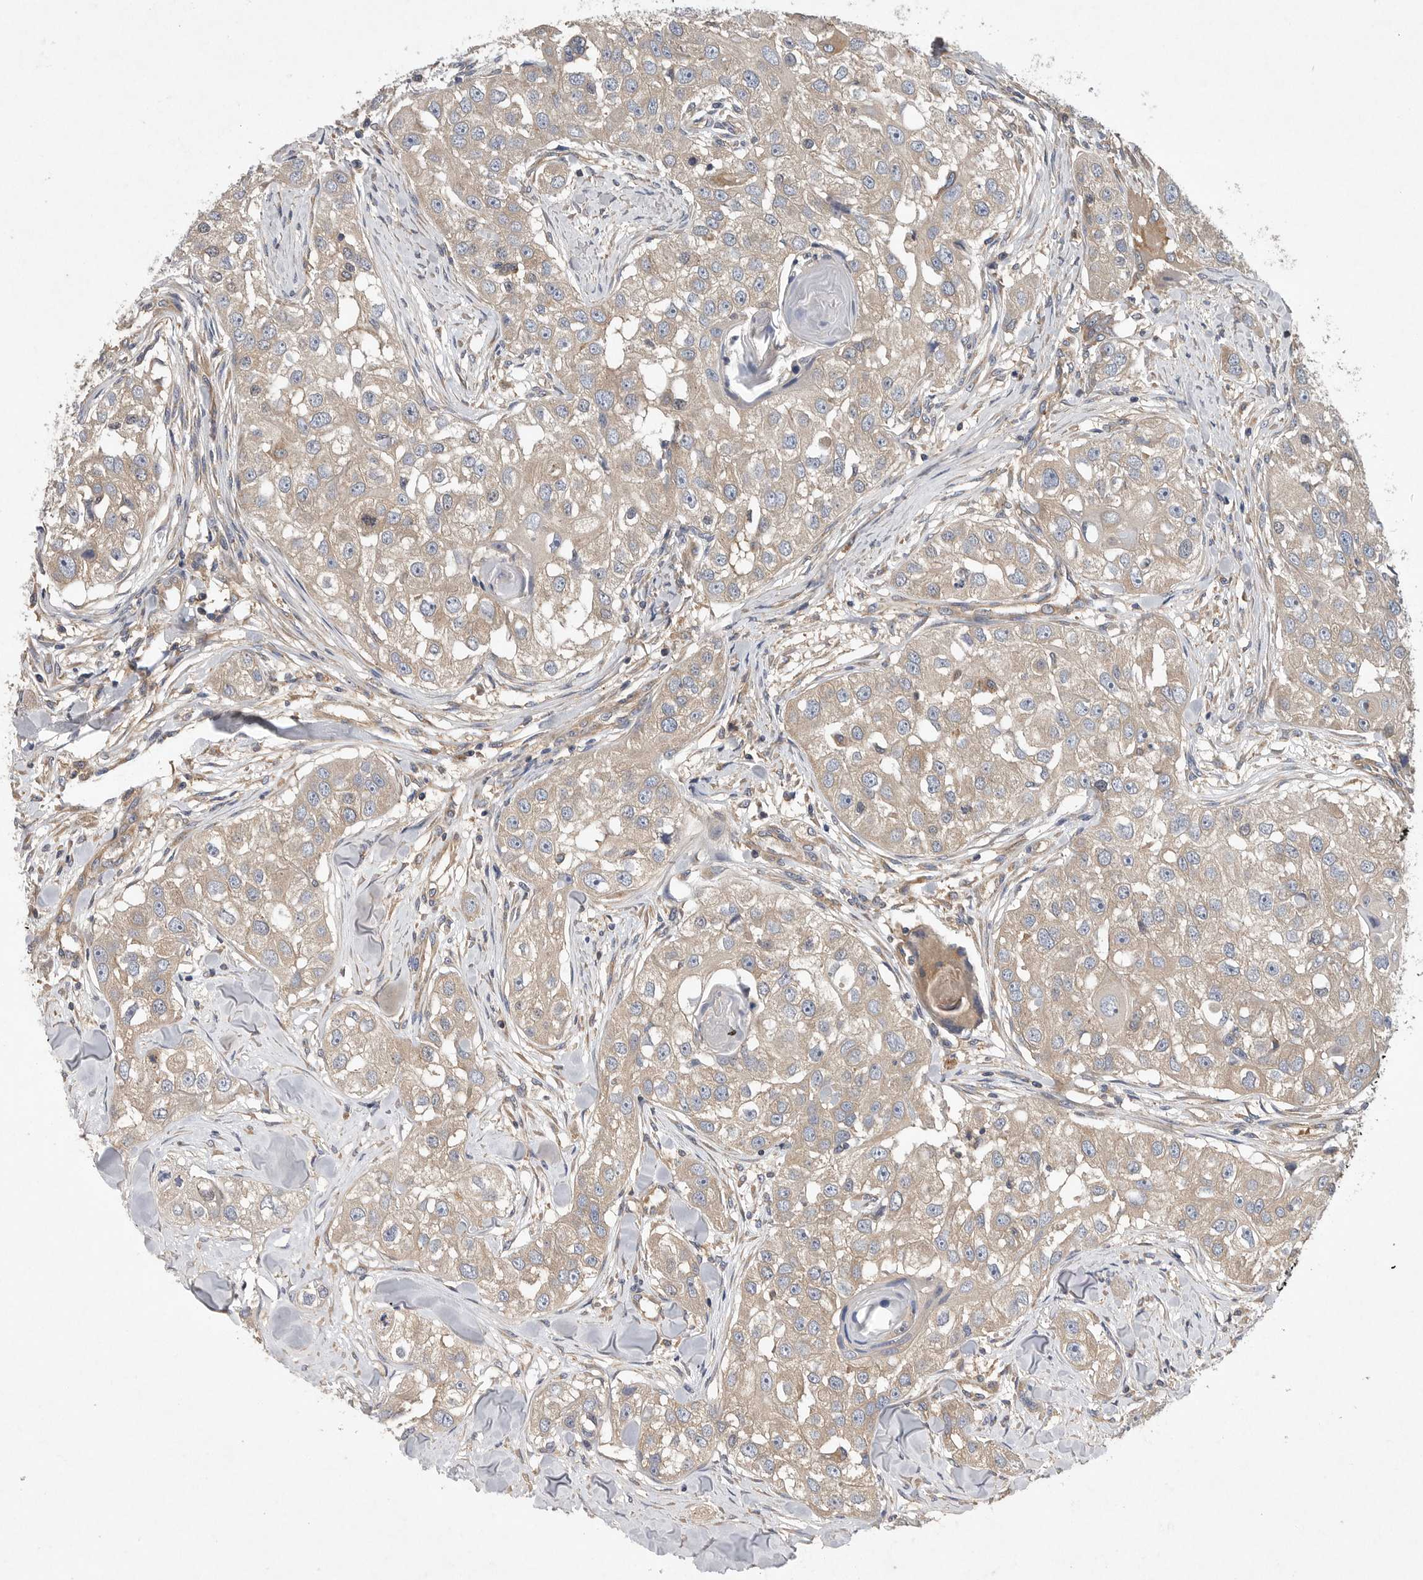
{"staining": {"intensity": "negative", "quantity": "none", "location": "none"}, "tissue": "head and neck cancer", "cell_type": "Tumor cells", "image_type": "cancer", "snomed": [{"axis": "morphology", "description": "Normal tissue, NOS"}, {"axis": "morphology", "description": "Squamous cell carcinoma, NOS"}, {"axis": "topography", "description": "Skeletal muscle"}, {"axis": "topography", "description": "Head-Neck"}], "caption": "Tumor cells show no significant positivity in head and neck cancer.", "gene": "OXR1", "patient": {"sex": "male", "age": 51}}